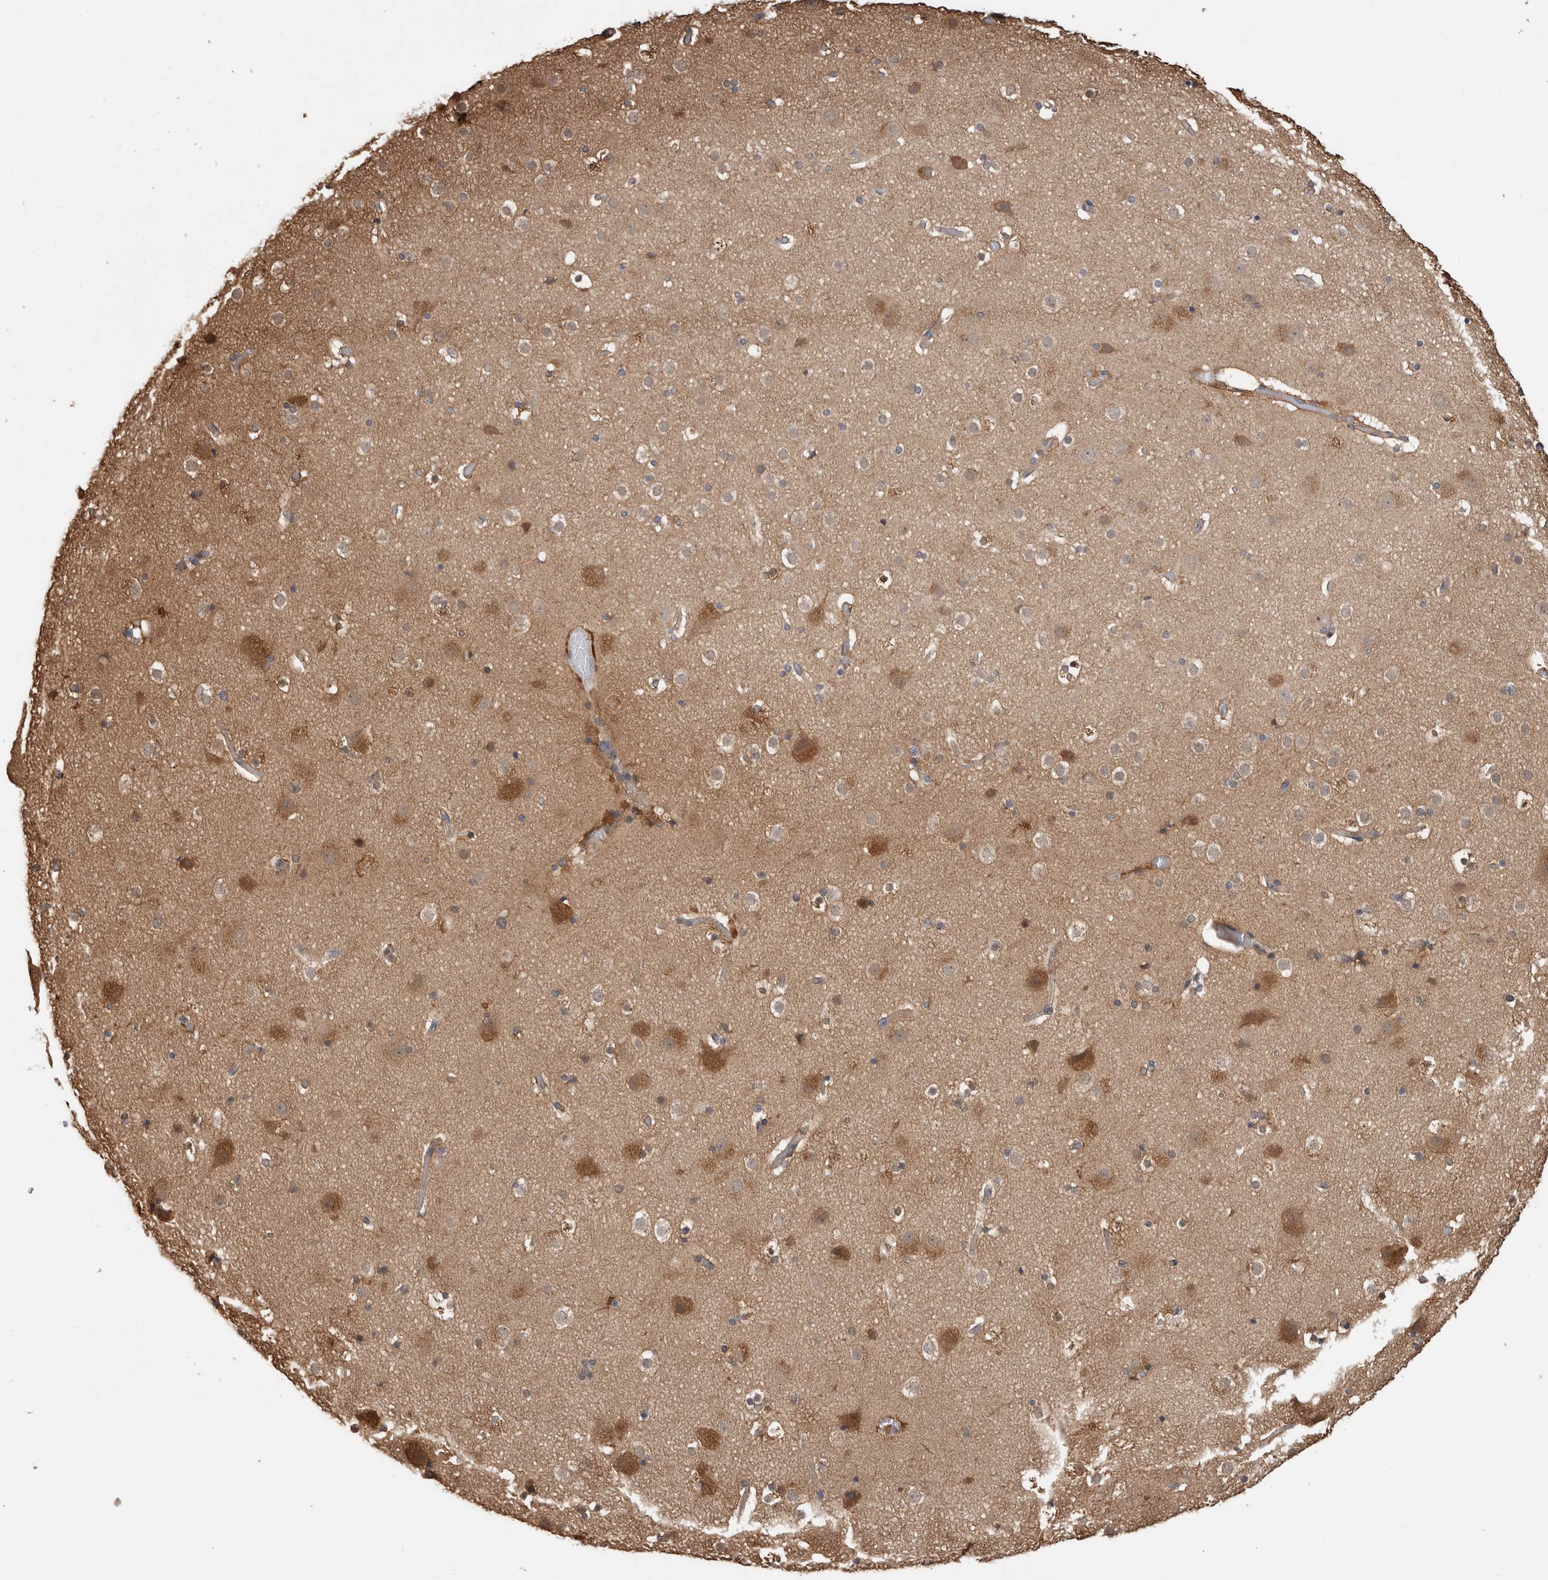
{"staining": {"intensity": "weak", "quantity": ">75%", "location": "cytoplasmic/membranous"}, "tissue": "cerebral cortex", "cell_type": "Endothelial cells", "image_type": "normal", "snomed": [{"axis": "morphology", "description": "Normal tissue, NOS"}, {"axis": "topography", "description": "Cerebral cortex"}], "caption": "IHC of normal human cerebral cortex shows low levels of weak cytoplasmic/membranous staining in about >75% of endothelial cells.", "gene": "TRIM5", "patient": {"sex": "male", "age": 57}}